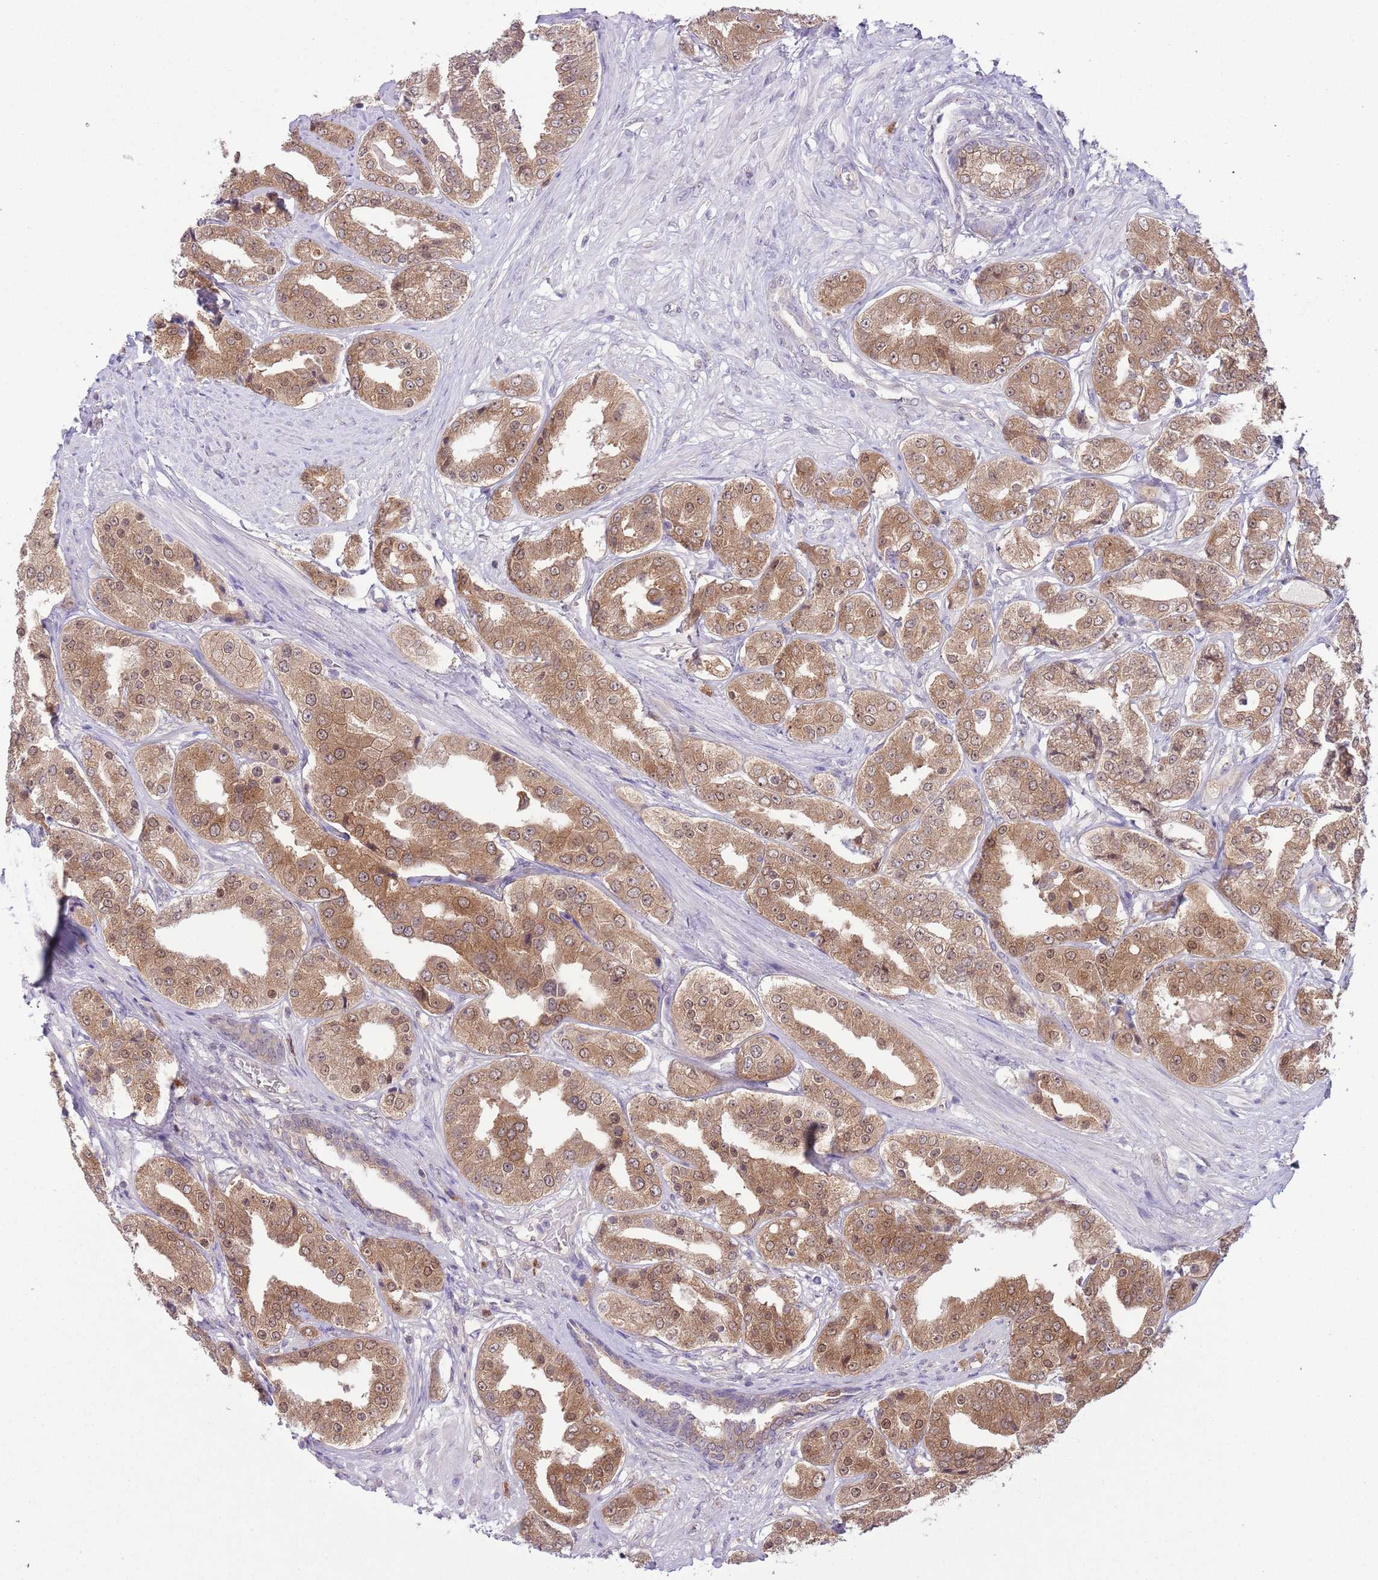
{"staining": {"intensity": "moderate", "quantity": ">75%", "location": "cytoplasmic/membranous,nuclear"}, "tissue": "prostate cancer", "cell_type": "Tumor cells", "image_type": "cancer", "snomed": [{"axis": "morphology", "description": "Adenocarcinoma, High grade"}, {"axis": "topography", "description": "Prostate"}], "caption": "Prostate cancer (adenocarcinoma (high-grade)) stained with immunohistochemistry (IHC) exhibits moderate cytoplasmic/membranous and nuclear staining in approximately >75% of tumor cells.", "gene": "COPE", "patient": {"sex": "male", "age": 63}}